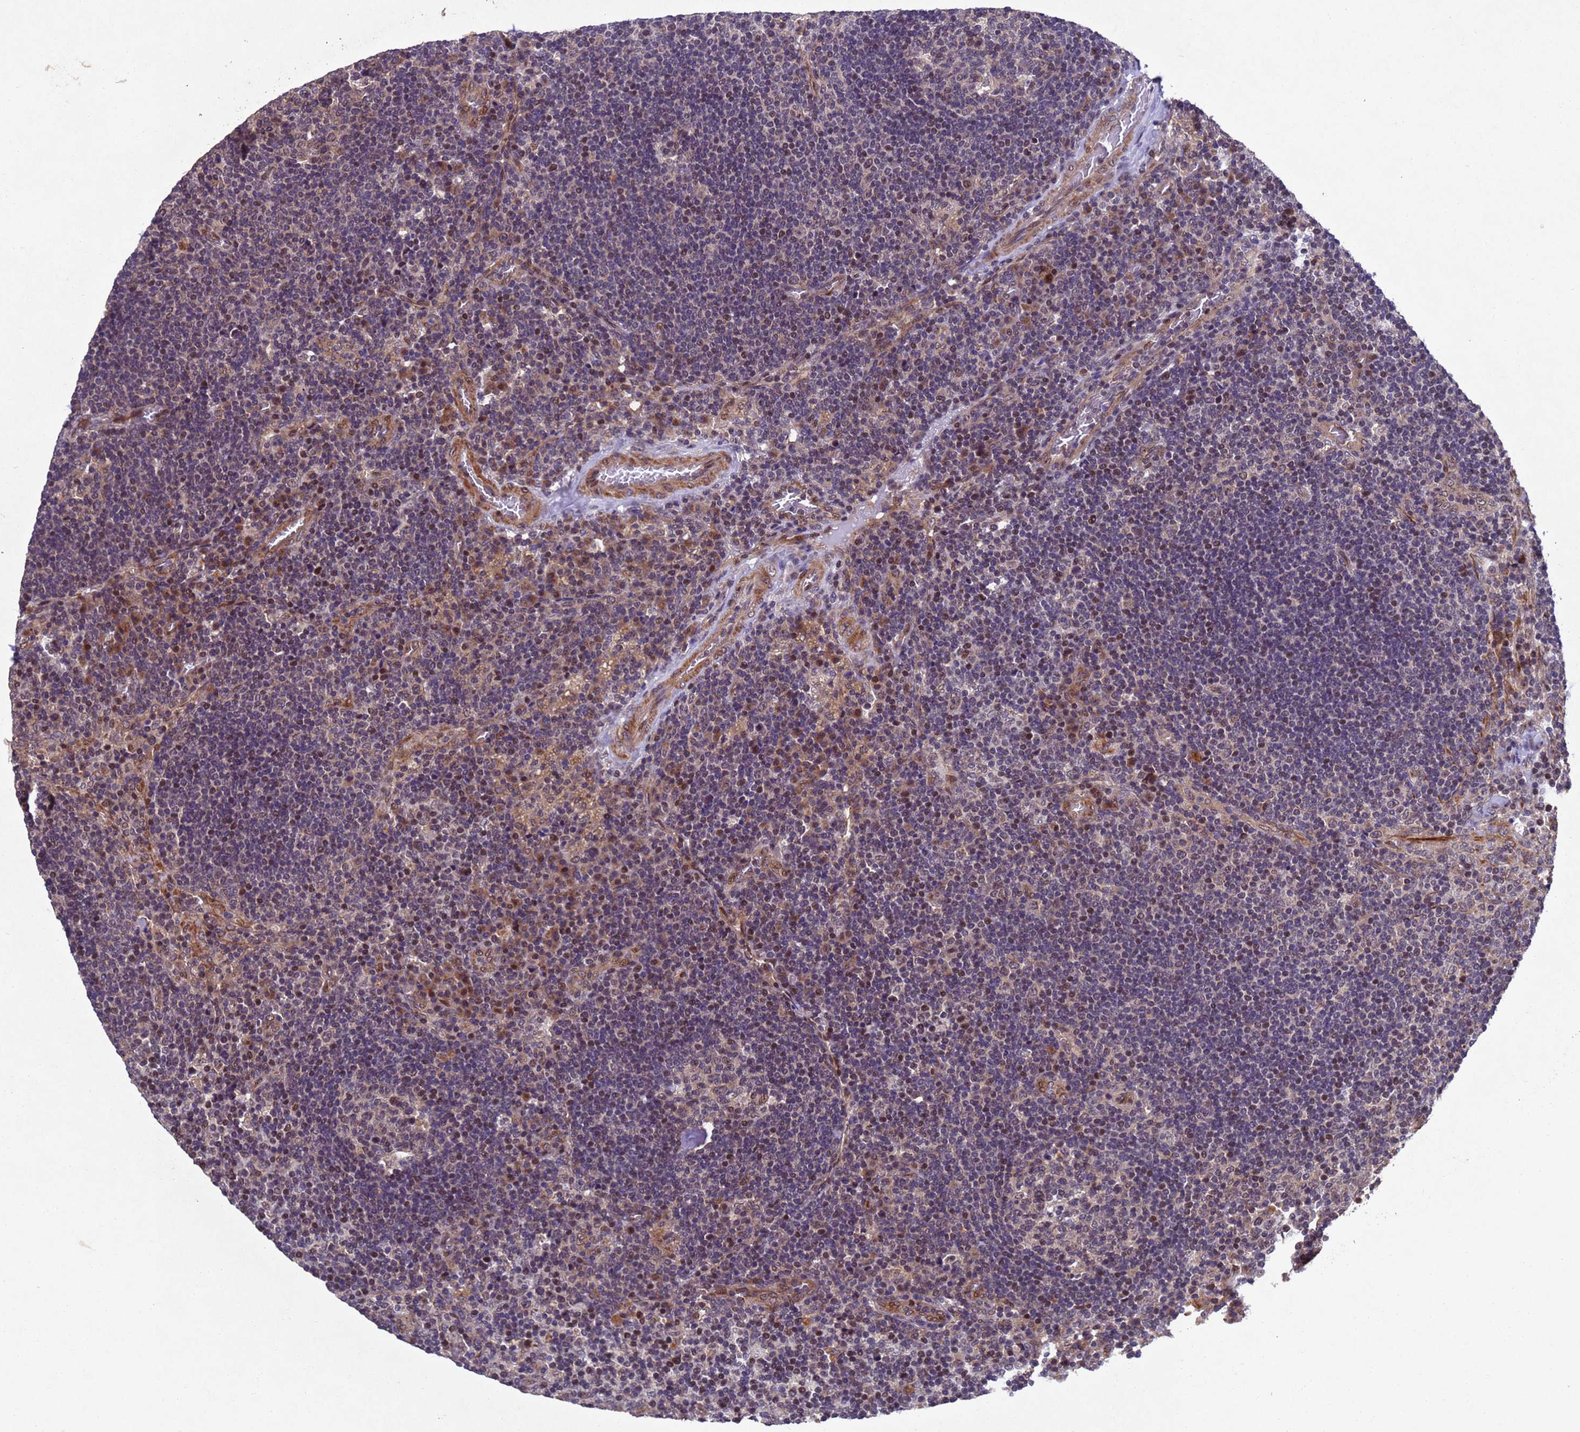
{"staining": {"intensity": "moderate", "quantity": "25%-75%", "location": "nuclear"}, "tissue": "lymph node", "cell_type": "Germinal center cells", "image_type": "normal", "snomed": [{"axis": "morphology", "description": "Normal tissue, NOS"}, {"axis": "topography", "description": "Lymph node"}], "caption": "Brown immunohistochemical staining in normal human lymph node shows moderate nuclear staining in approximately 25%-75% of germinal center cells.", "gene": "TBK1", "patient": {"sex": "male", "age": 58}}